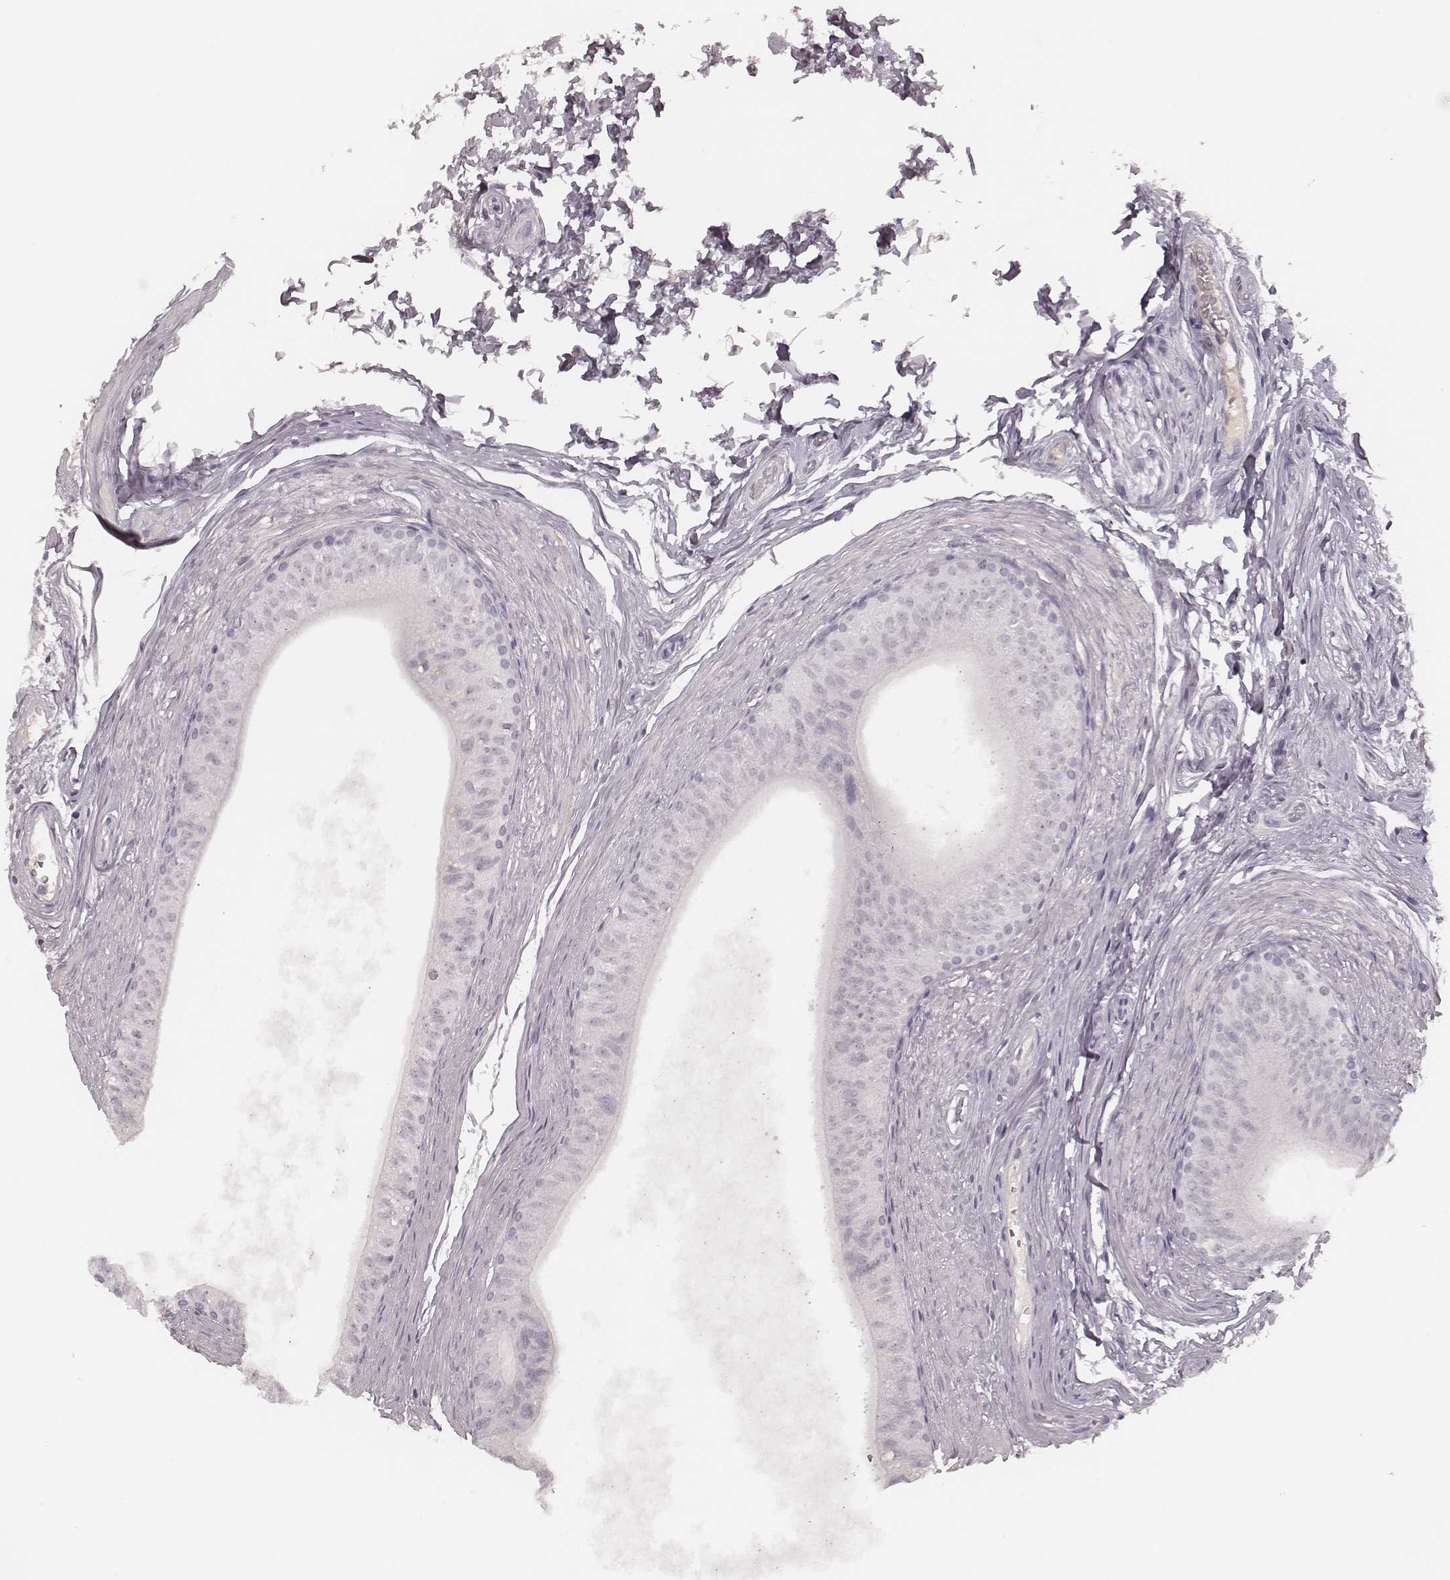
{"staining": {"intensity": "negative", "quantity": "none", "location": "none"}, "tissue": "epididymis", "cell_type": "Glandular cells", "image_type": "normal", "snomed": [{"axis": "morphology", "description": "Normal tissue, NOS"}, {"axis": "topography", "description": "Epididymis"}], "caption": "Human epididymis stained for a protein using immunohistochemistry (IHC) displays no expression in glandular cells.", "gene": "MSX1", "patient": {"sex": "male", "age": 36}}